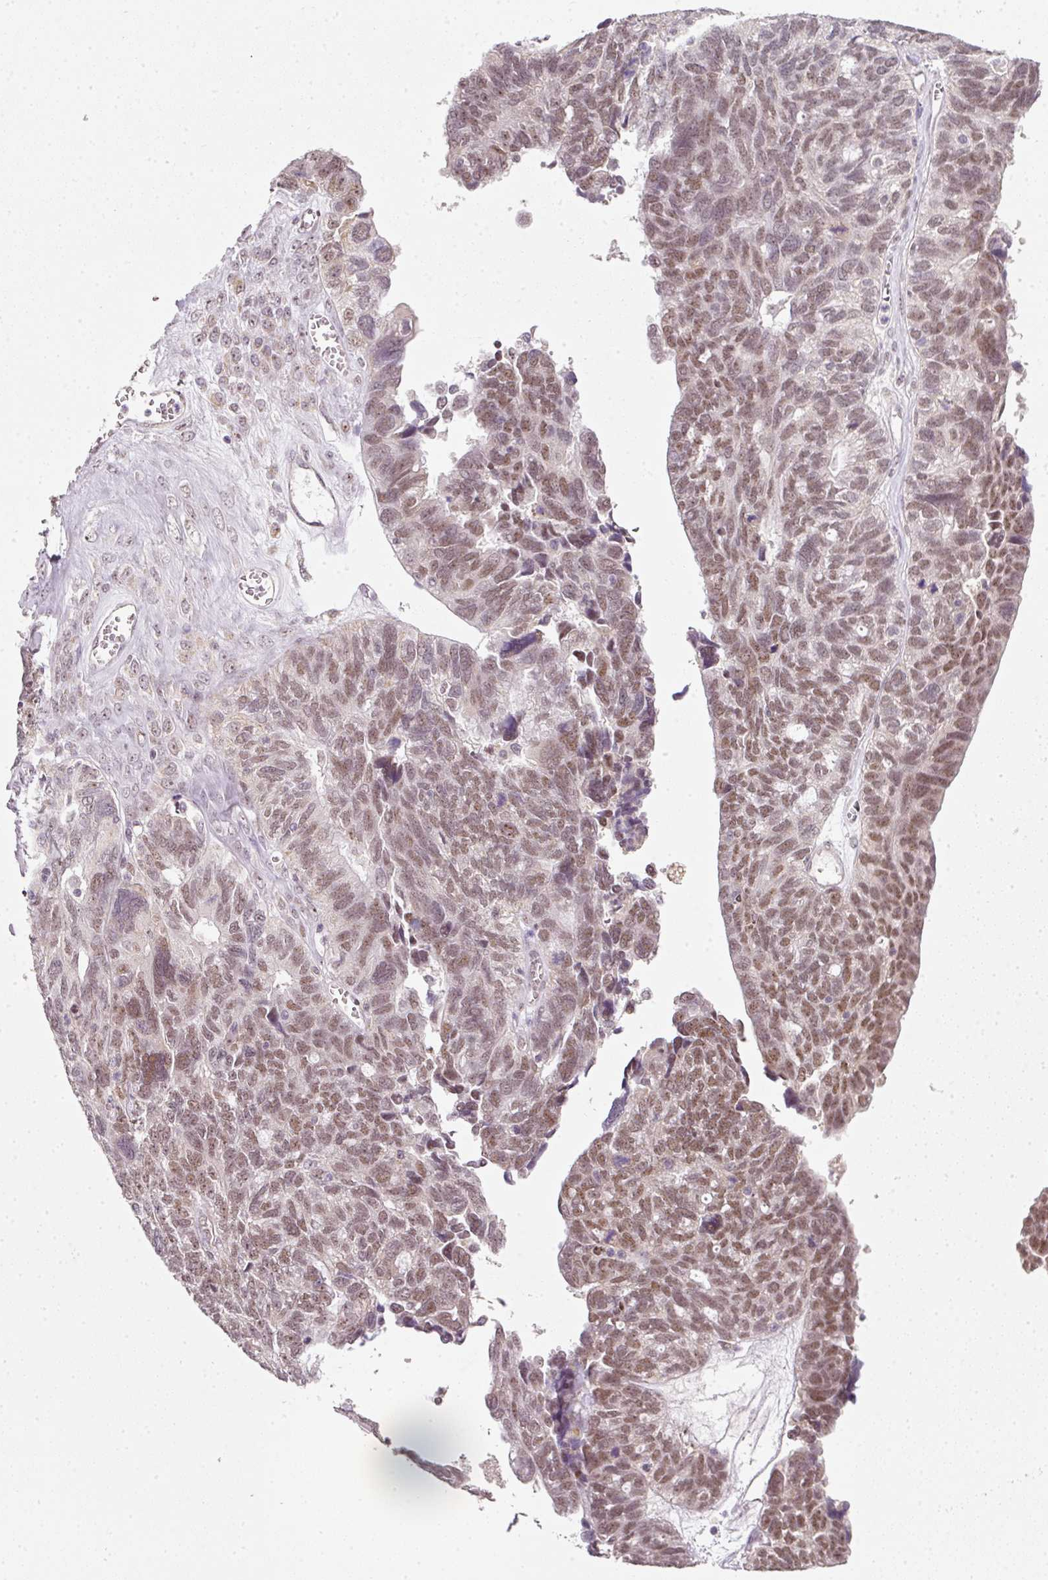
{"staining": {"intensity": "moderate", "quantity": "25%-75%", "location": "nuclear"}, "tissue": "ovarian cancer", "cell_type": "Tumor cells", "image_type": "cancer", "snomed": [{"axis": "morphology", "description": "Cystadenocarcinoma, serous, NOS"}, {"axis": "topography", "description": "Ovary"}], "caption": "Approximately 25%-75% of tumor cells in serous cystadenocarcinoma (ovarian) show moderate nuclear protein positivity as visualized by brown immunohistochemical staining.", "gene": "FSTL3", "patient": {"sex": "female", "age": 79}}